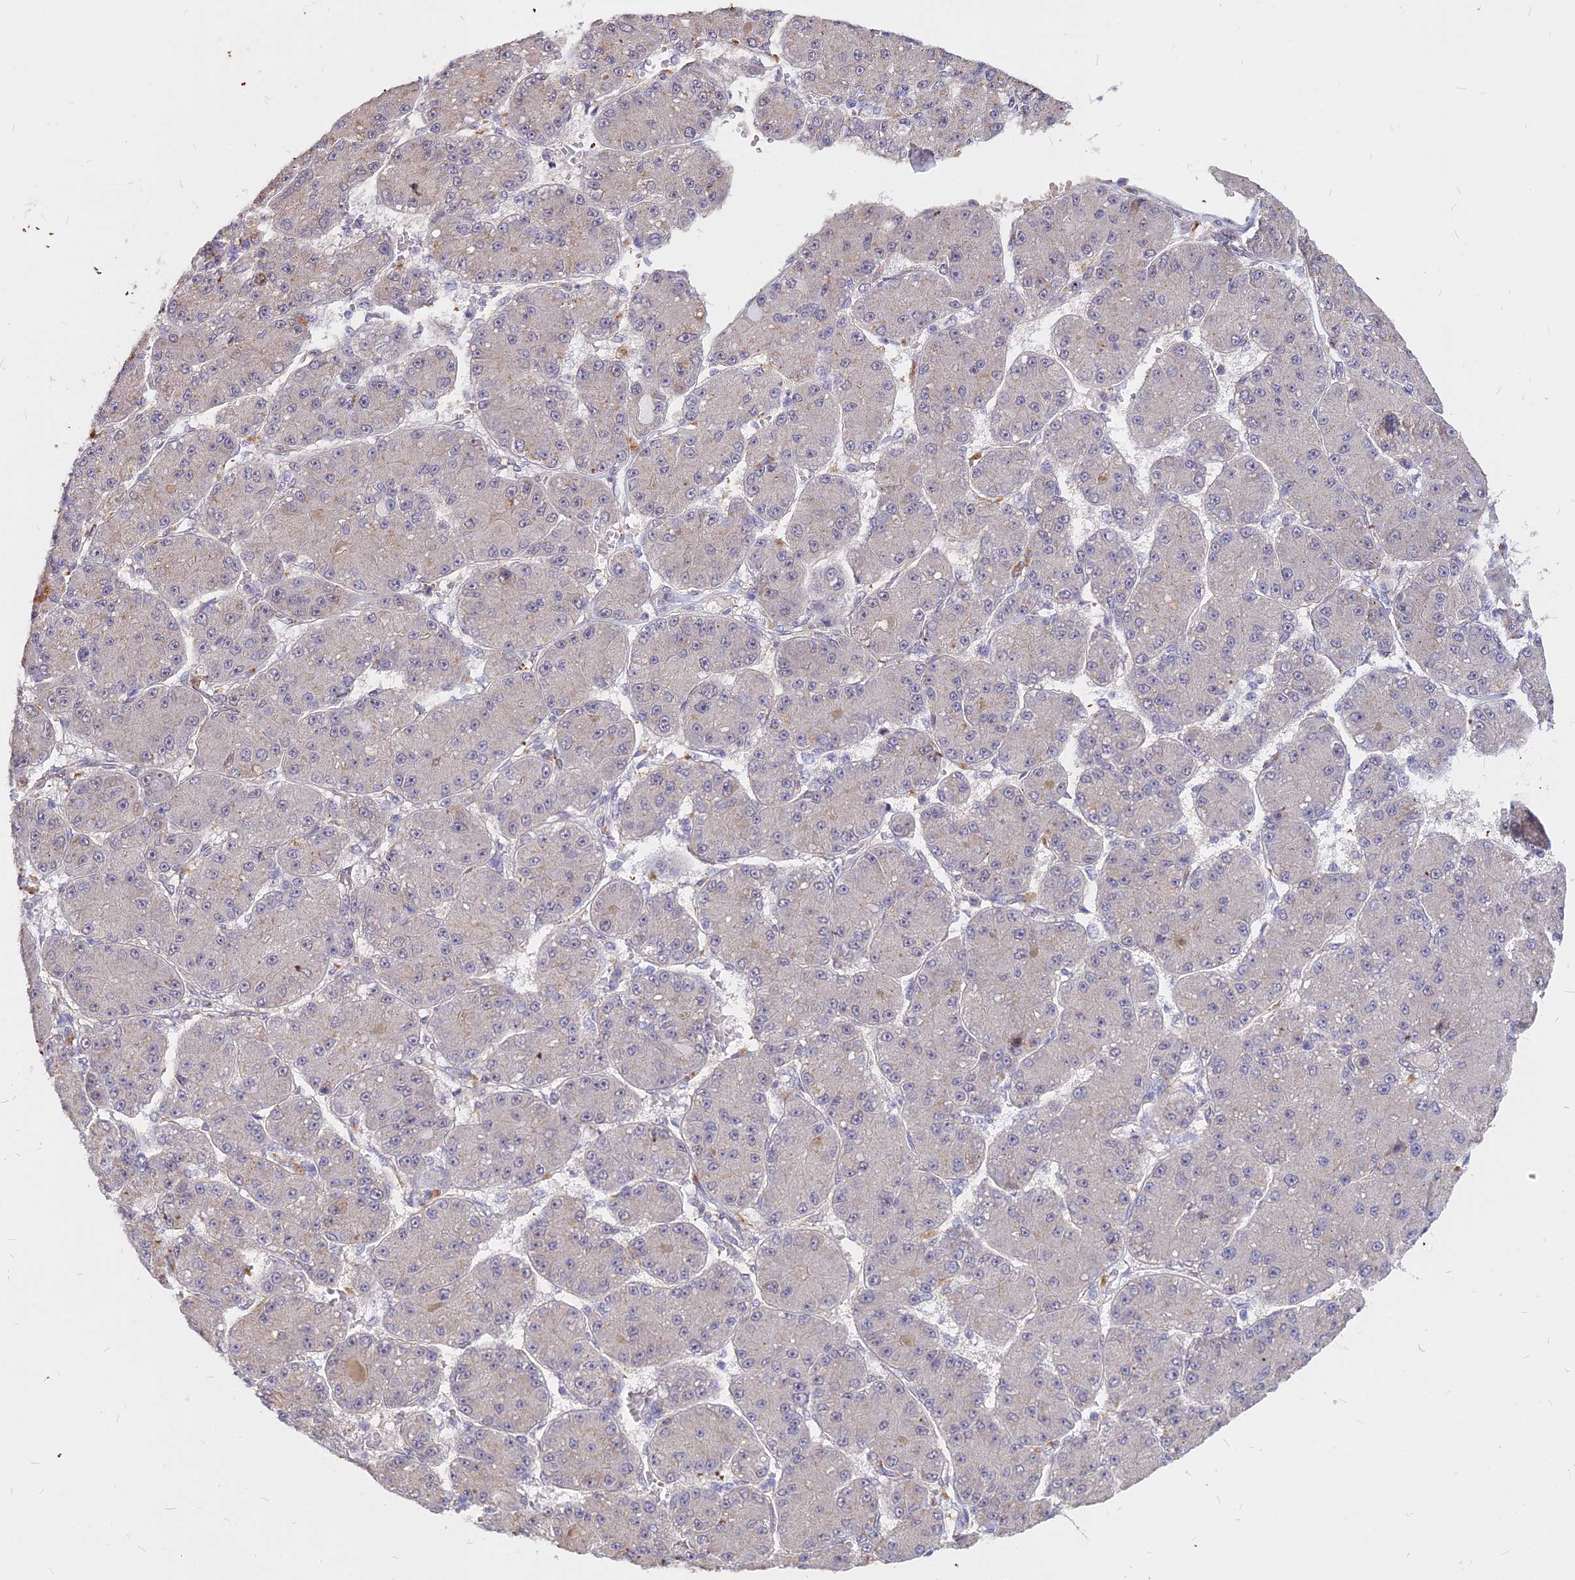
{"staining": {"intensity": "negative", "quantity": "none", "location": "none"}, "tissue": "liver cancer", "cell_type": "Tumor cells", "image_type": "cancer", "snomed": [{"axis": "morphology", "description": "Carcinoma, Hepatocellular, NOS"}, {"axis": "topography", "description": "Liver"}], "caption": "Immunohistochemistry (IHC) image of neoplastic tissue: liver cancer (hepatocellular carcinoma) stained with DAB (3,3'-diaminobenzidine) displays no significant protein staining in tumor cells.", "gene": "C11orf68", "patient": {"sex": "male", "age": 67}}